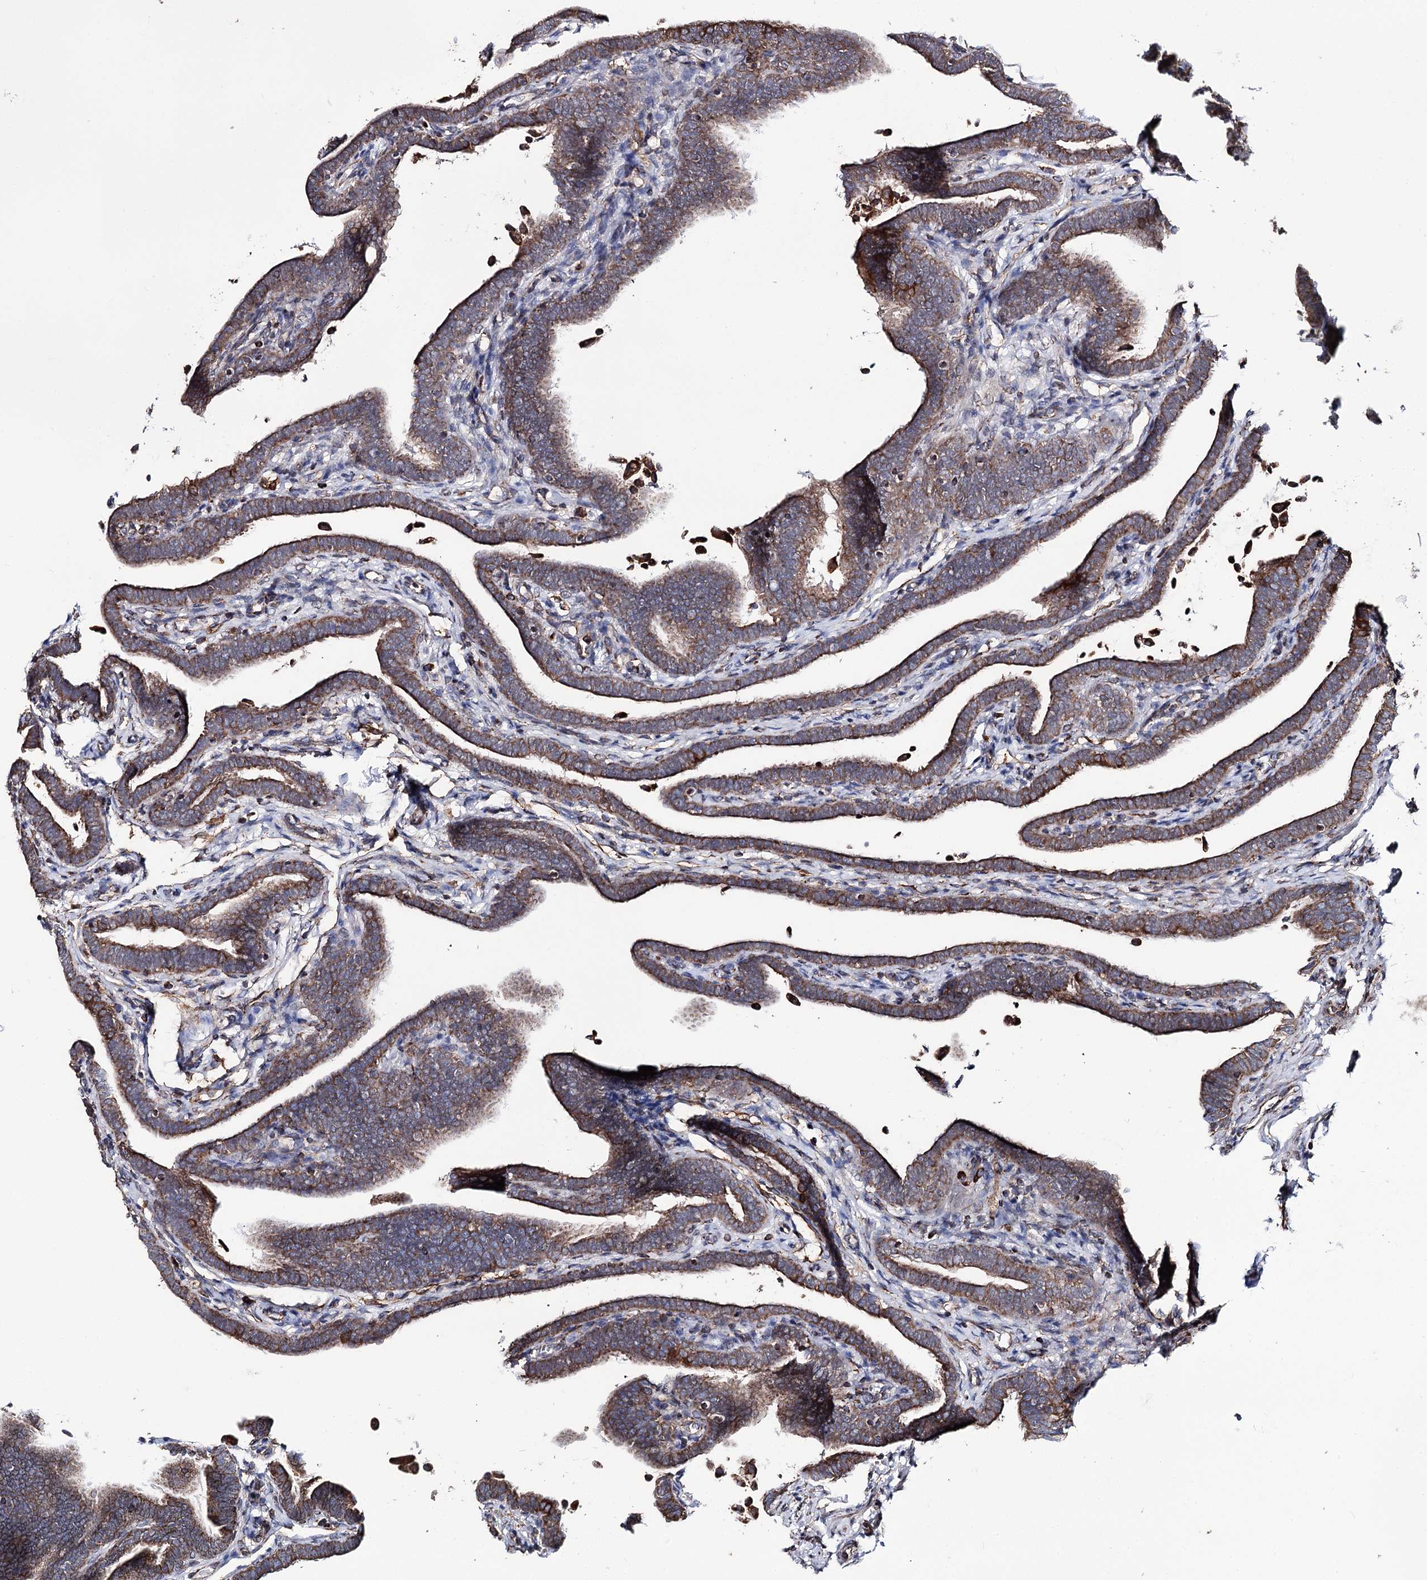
{"staining": {"intensity": "moderate", "quantity": ">75%", "location": "cytoplasmic/membranous"}, "tissue": "fallopian tube", "cell_type": "Glandular cells", "image_type": "normal", "snomed": [{"axis": "morphology", "description": "Normal tissue, NOS"}, {"axis": "topography", "description": "Fallopian tube"}], "caption": "Protein expression analysis of benign fallopian tube demonstrates moderate cytoplasmic/membranous positivity in approximately >75% of glandular cells.", "gene": "MSANTD2", "patient": {"sex": "female", "age": 36}}